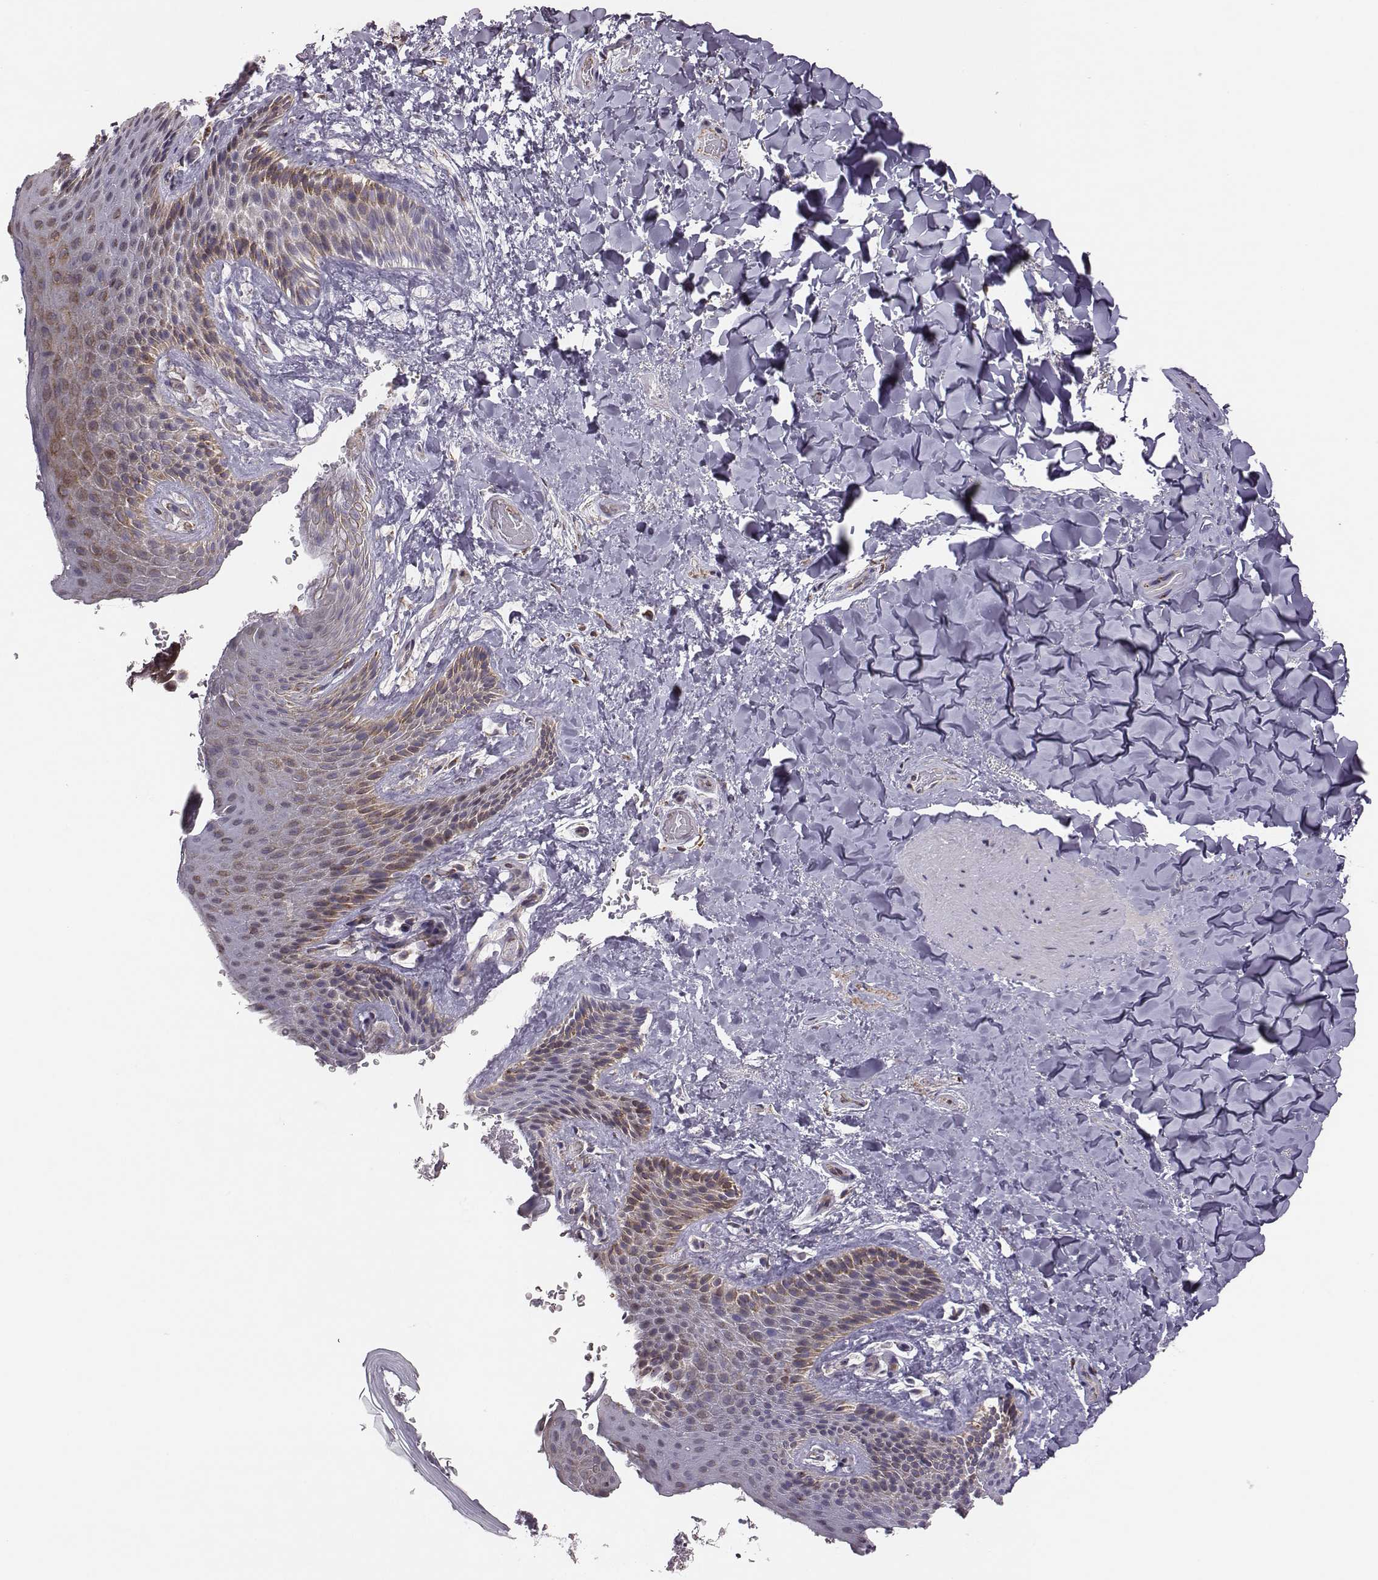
{"staining": {"intensity": "moderate", "quantity": "<25%", "location": "cytoplasmic/membranous"}, "tissue": "skin", "cell_type": "Epidermal cells", "image_type": "normal", "snomed": [{"axis": "morphology", "description": "Normal tissue, NOS"}, {"axis": "topography", "description": "Anal"}], "caption": "Immunohistochemical staining of normal skin displays low levels of moderate cytoplasmic/membranous positivity in approximately <25% of epidermal cells. (DAB (3,3'-diaminobenzidine) IHC with brightfield microscopy, high magnification).", "gene": "SELENOI", "patient": {"sex": "male", "age": 36}}